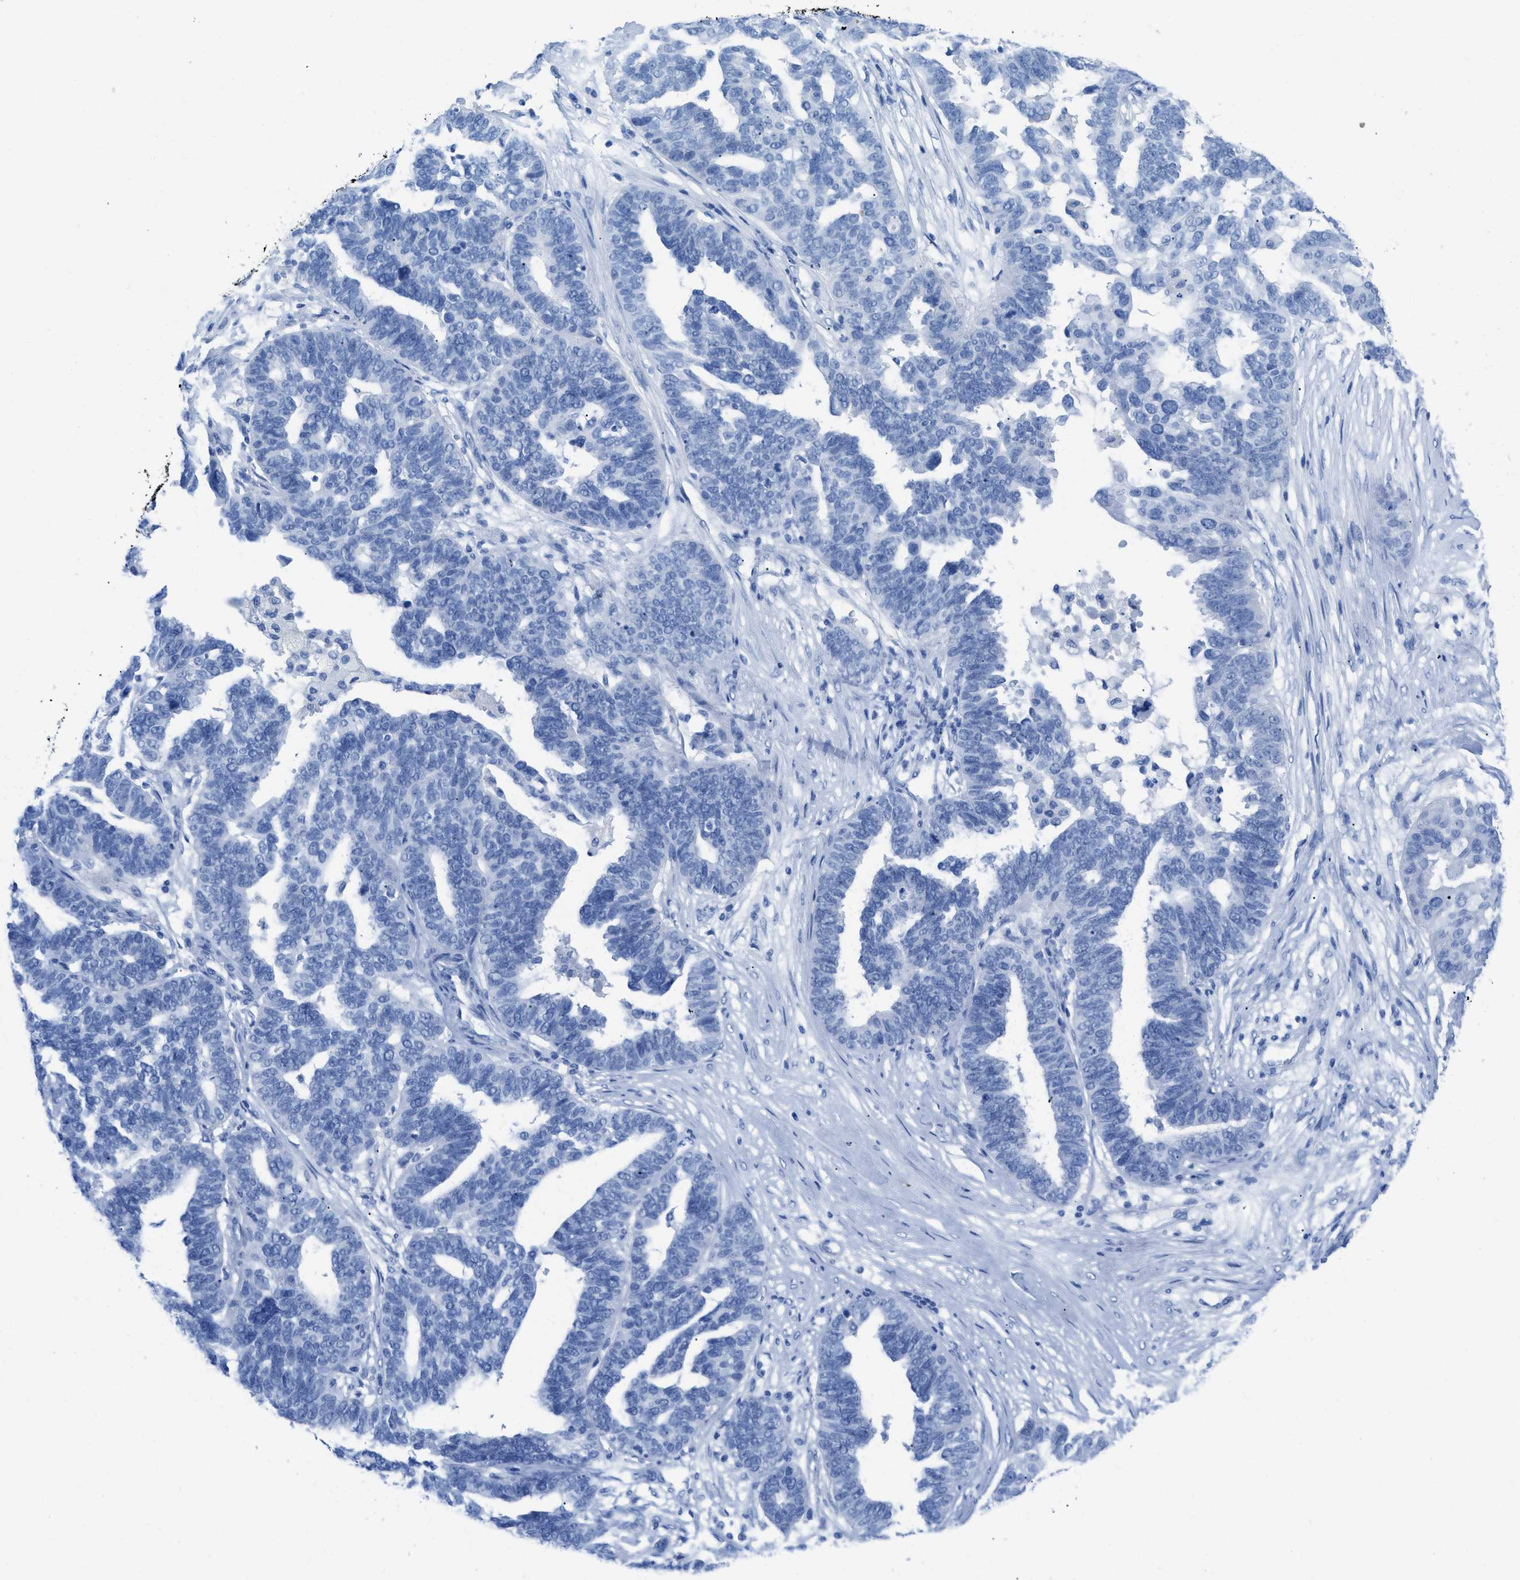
{"staining": {"intensity": "negative", "quantity": "none", "location": "none"}, "tissue": "ovarian cancer", "cell_type": "Tumor cells", "image_type": "cancer", "snomed": [{"axis": "morphology", "description": "Cystadenocarcinoma, serous, NOS"}, {"axis": "topography", "description": "Ovary"}], "caption": "Tumor cells show no significant protein positivity in ovarian cancer (serous cystadenocarcinoma). The staining was performed using DAB to visualize the protein expression in brown, while the nuclei were stained in blue with hematoxylin (Magnification: 20x).", "gene": "TCL1A", "patient": {"sex": "female", "age": 59}}